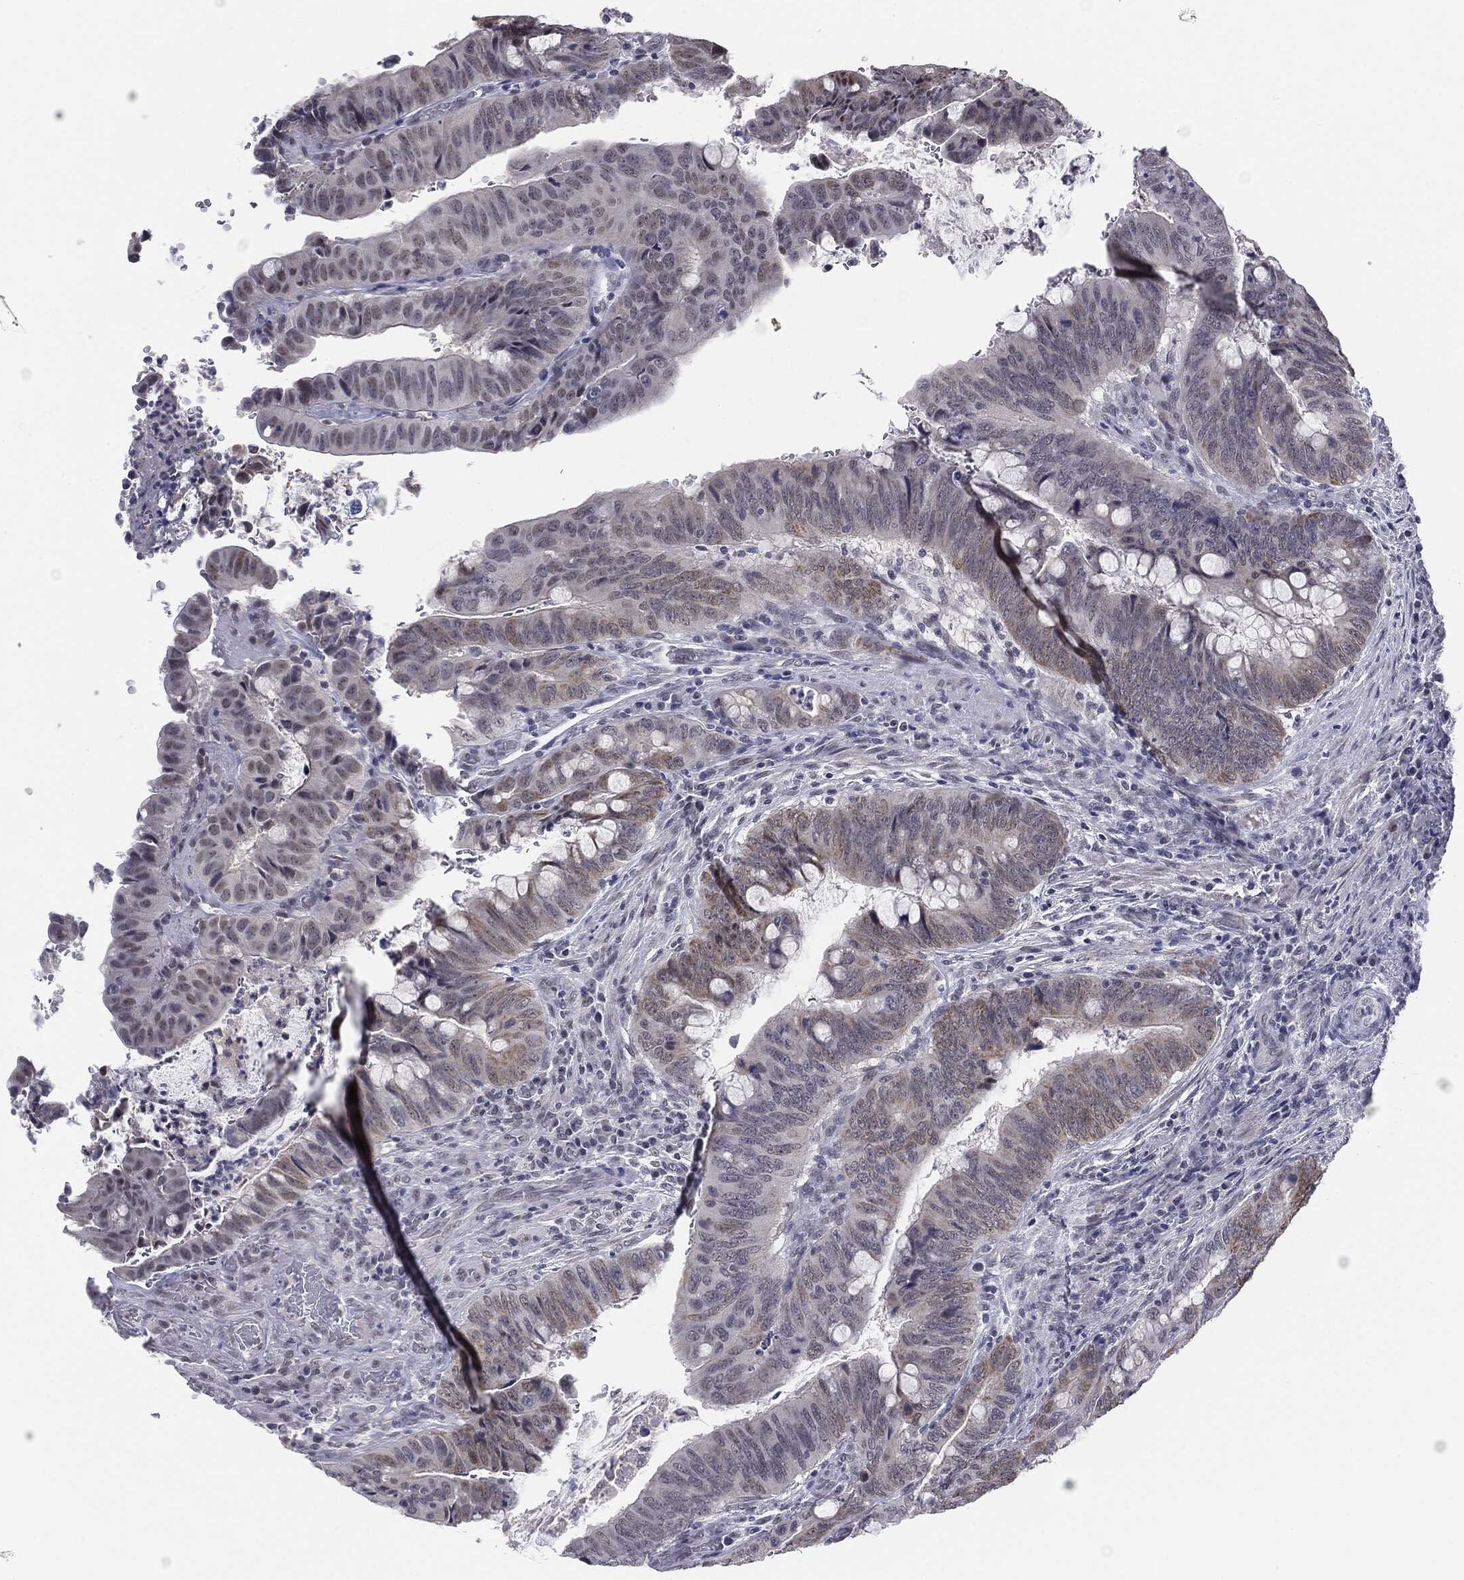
{"staining": {"intensity": "negative", "quantity": "none", "location": "none"}, "tissue": "colorectal cancer", "cell_type": "Tumor cells", "image_type": "cancer", "snomed": [{"axis": "morphology", "description": "Normal tissue, NOS"}, {"axis": "morphology", "description": "Adenocarcinoma, NOS"}, {"axis": "topography", "description": "Rectum"}, {"axis": "topography", "description": "Peripheral nerve tissue"}], "caption": "IHC photomicrograph of neoplastic tissue: colorectal cancer stained with DAB shows no significant protein positivity in tumor cells.", "gene": "SLC5A5", "patient": {"sex": "male", "age": 92}}